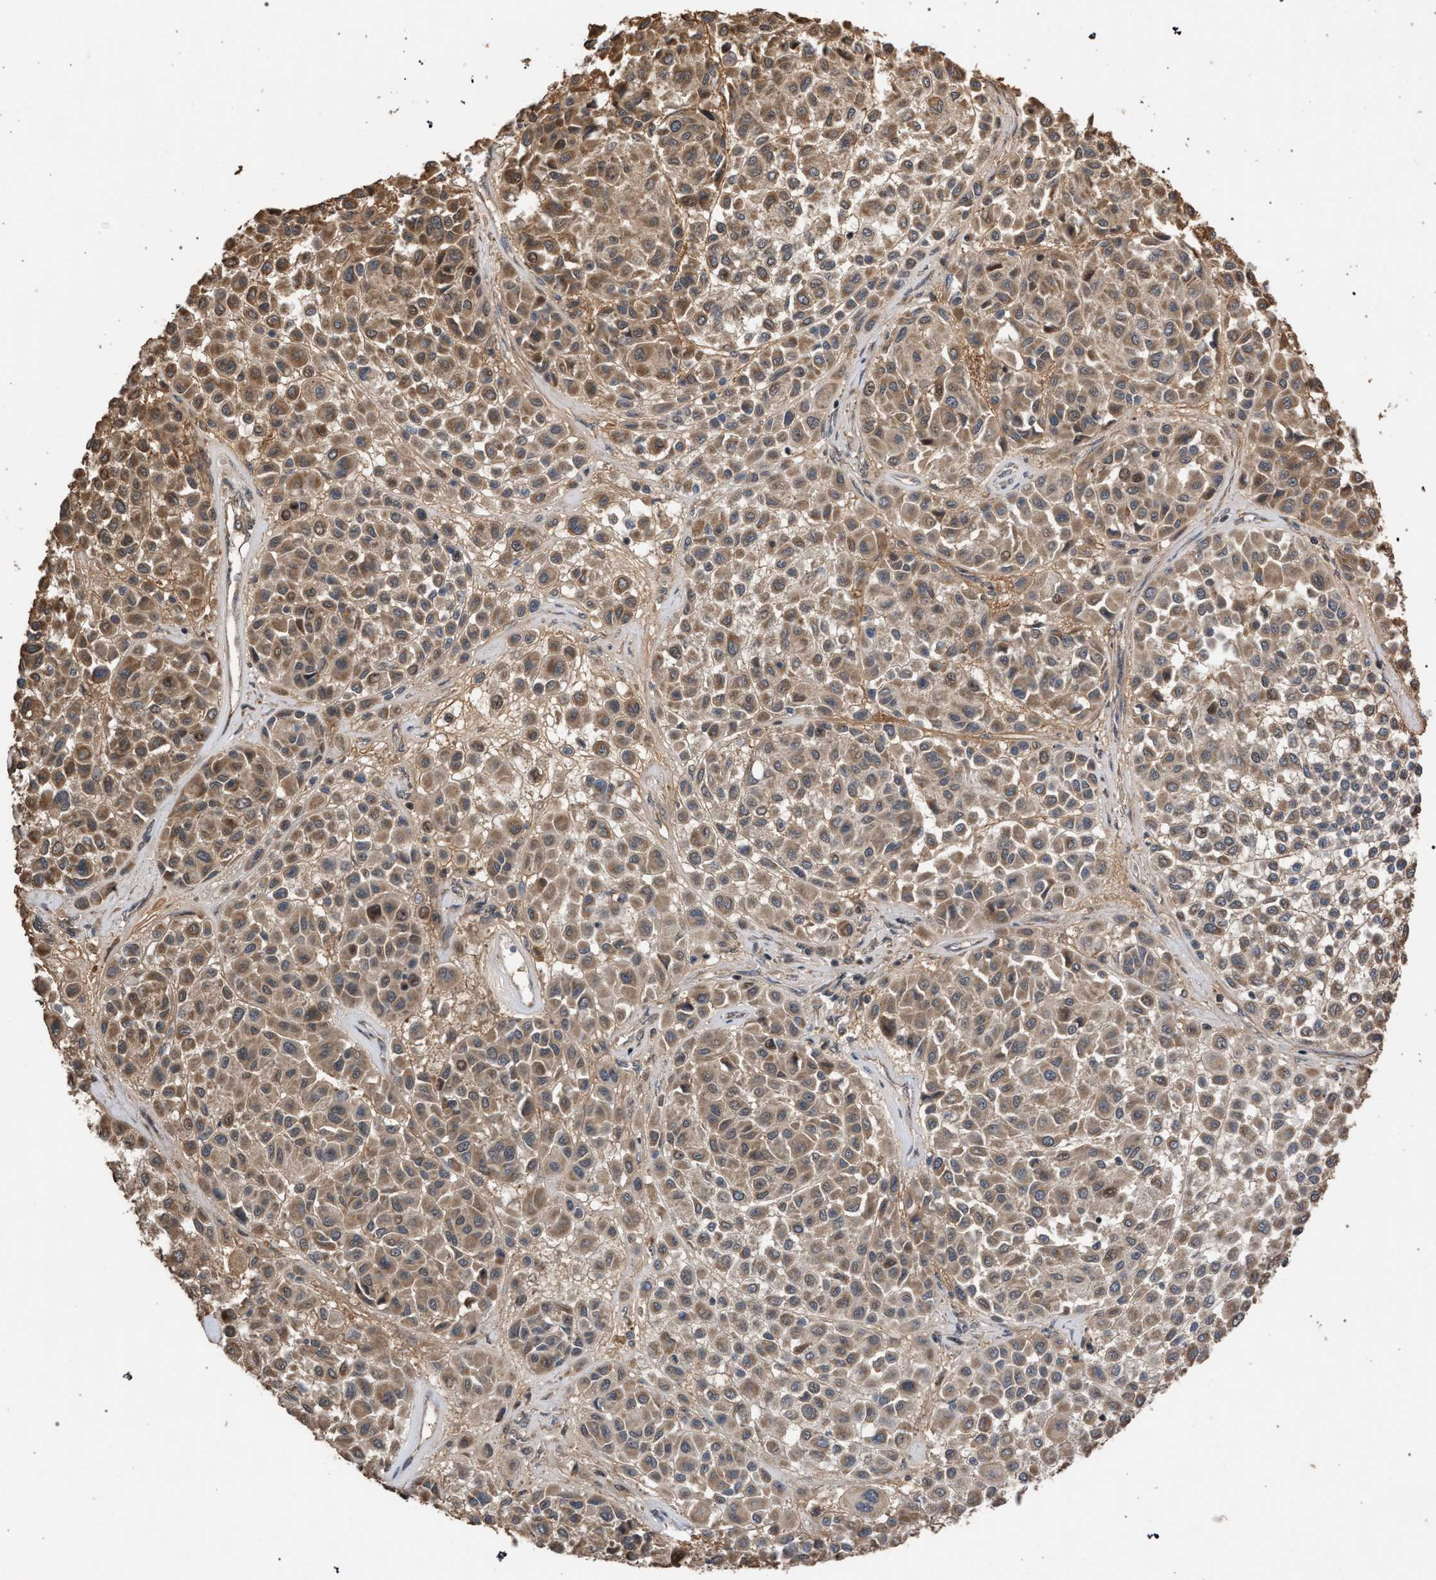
{"staining": {"intensity": "moderate", "quantity": ">75%", "location": "cytoplasmic/membranous"}, "tissue": "melanoma", "cell_type": "Tumor cells", "image_type": "cancer", "snomed": [{"axis": "morphology", "description": "Malignant melanoma, Metastatic site"}, {"axis": "topography", "description": "Soft tissue"}], "caption": "Moderate cytoplasmic/membranous expression is appreciated in approximately >75% of tumor cells in malignant melanoma (metastatic site).", "gene": "NAA35", "patient": {"sex": "male", "age": 41}}